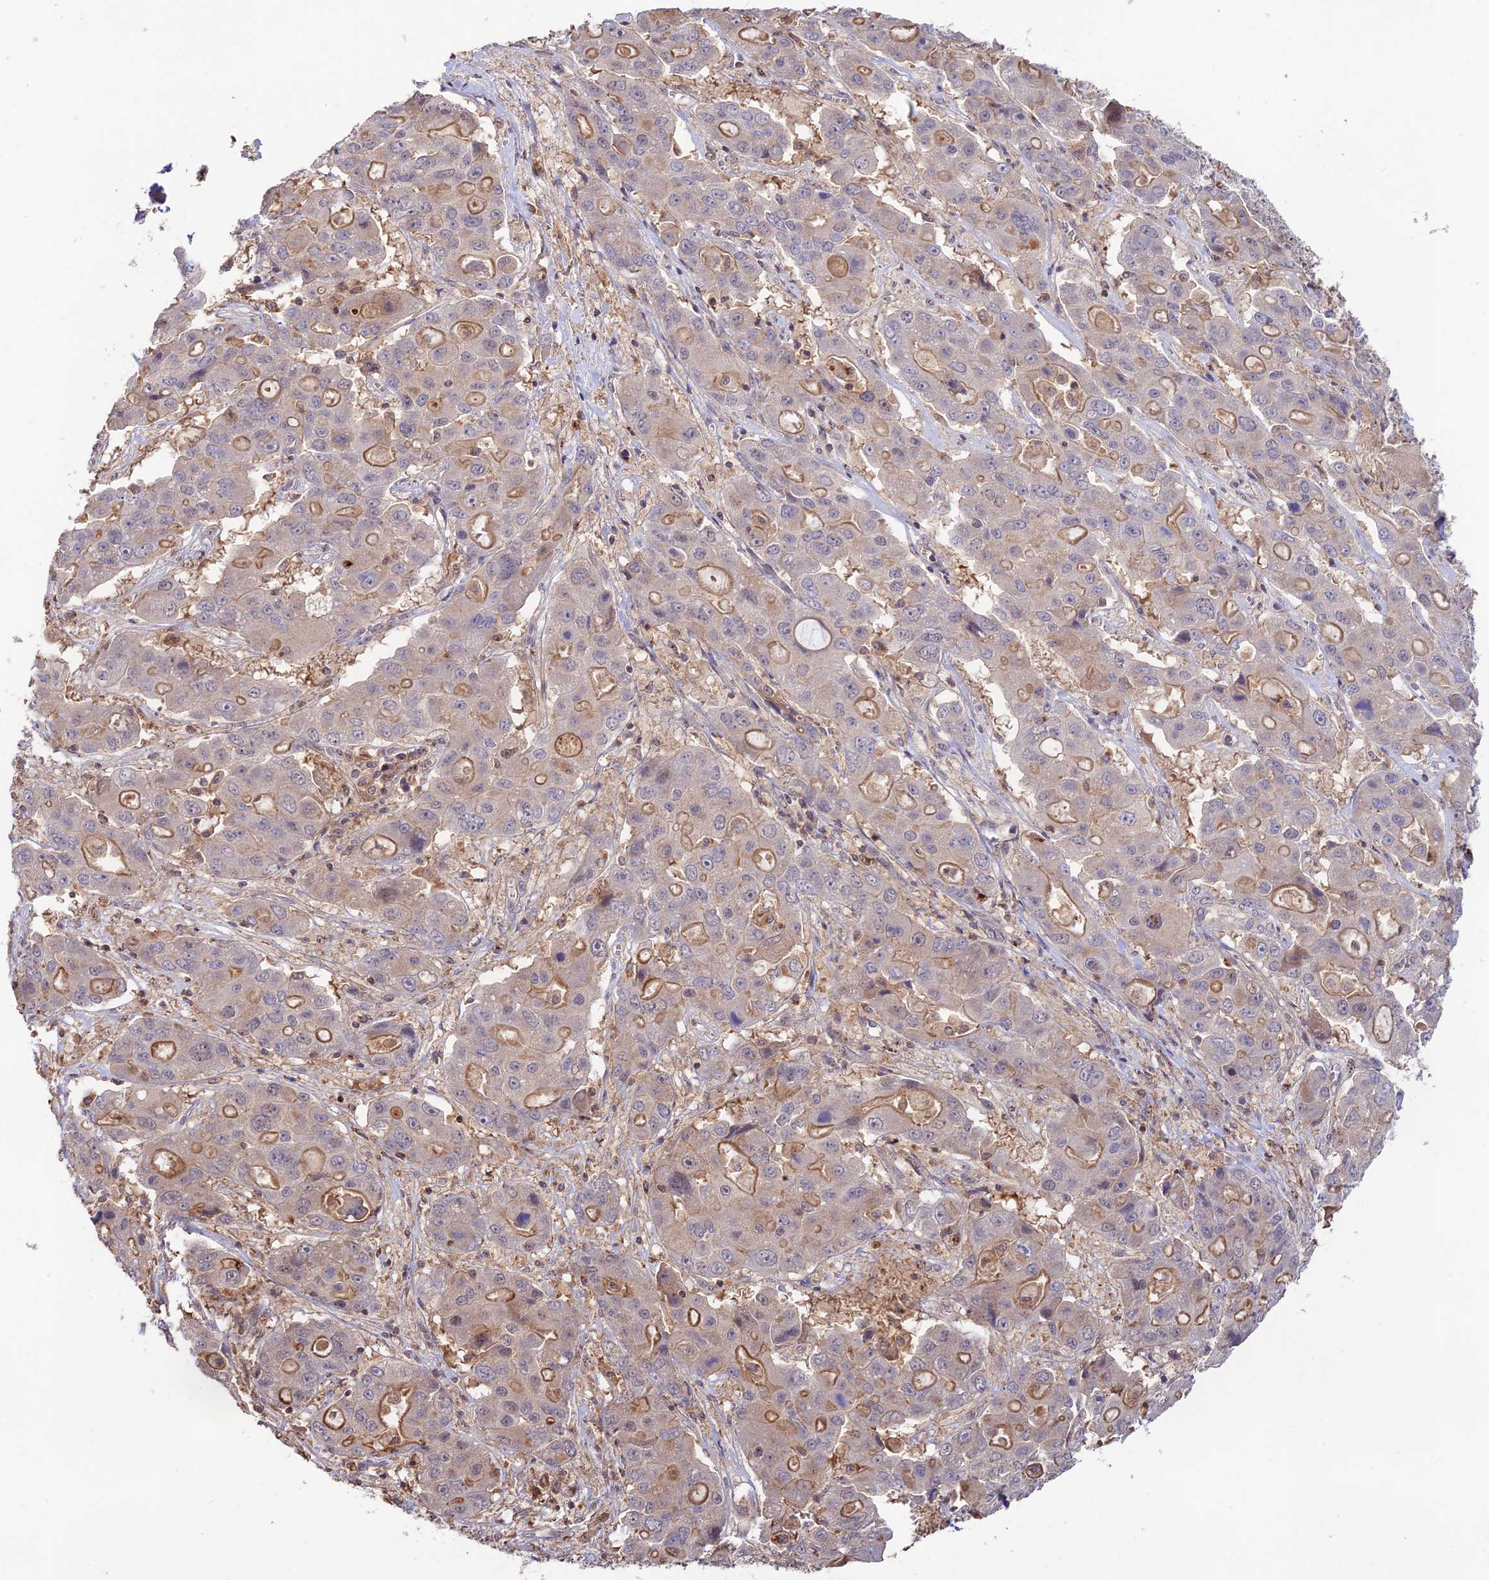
{"staining": {"intensity": "weak", "quantity": ">75%", "location": "cytoplasmic/membranous"}, "tissue": "liver cancer", "cell_type": "Tumor cells", "image_type": "cancer", "snomed": [{"axis": "morphology", "description": "Cholangiocarcinoma"}, {"axis": "topography", "description": "Liver"}], "caption": "This image shows liver cholangiocarcinoma stained with immunohistochemistry (IHC) to label a protein in brown. The cytoplasmic/membranous of tumor cells show weak positivity for the protein. Nuclei are counter-stained blue.", "gene": "CLCF1", "patient": {"sex": "male", "age": 67}}